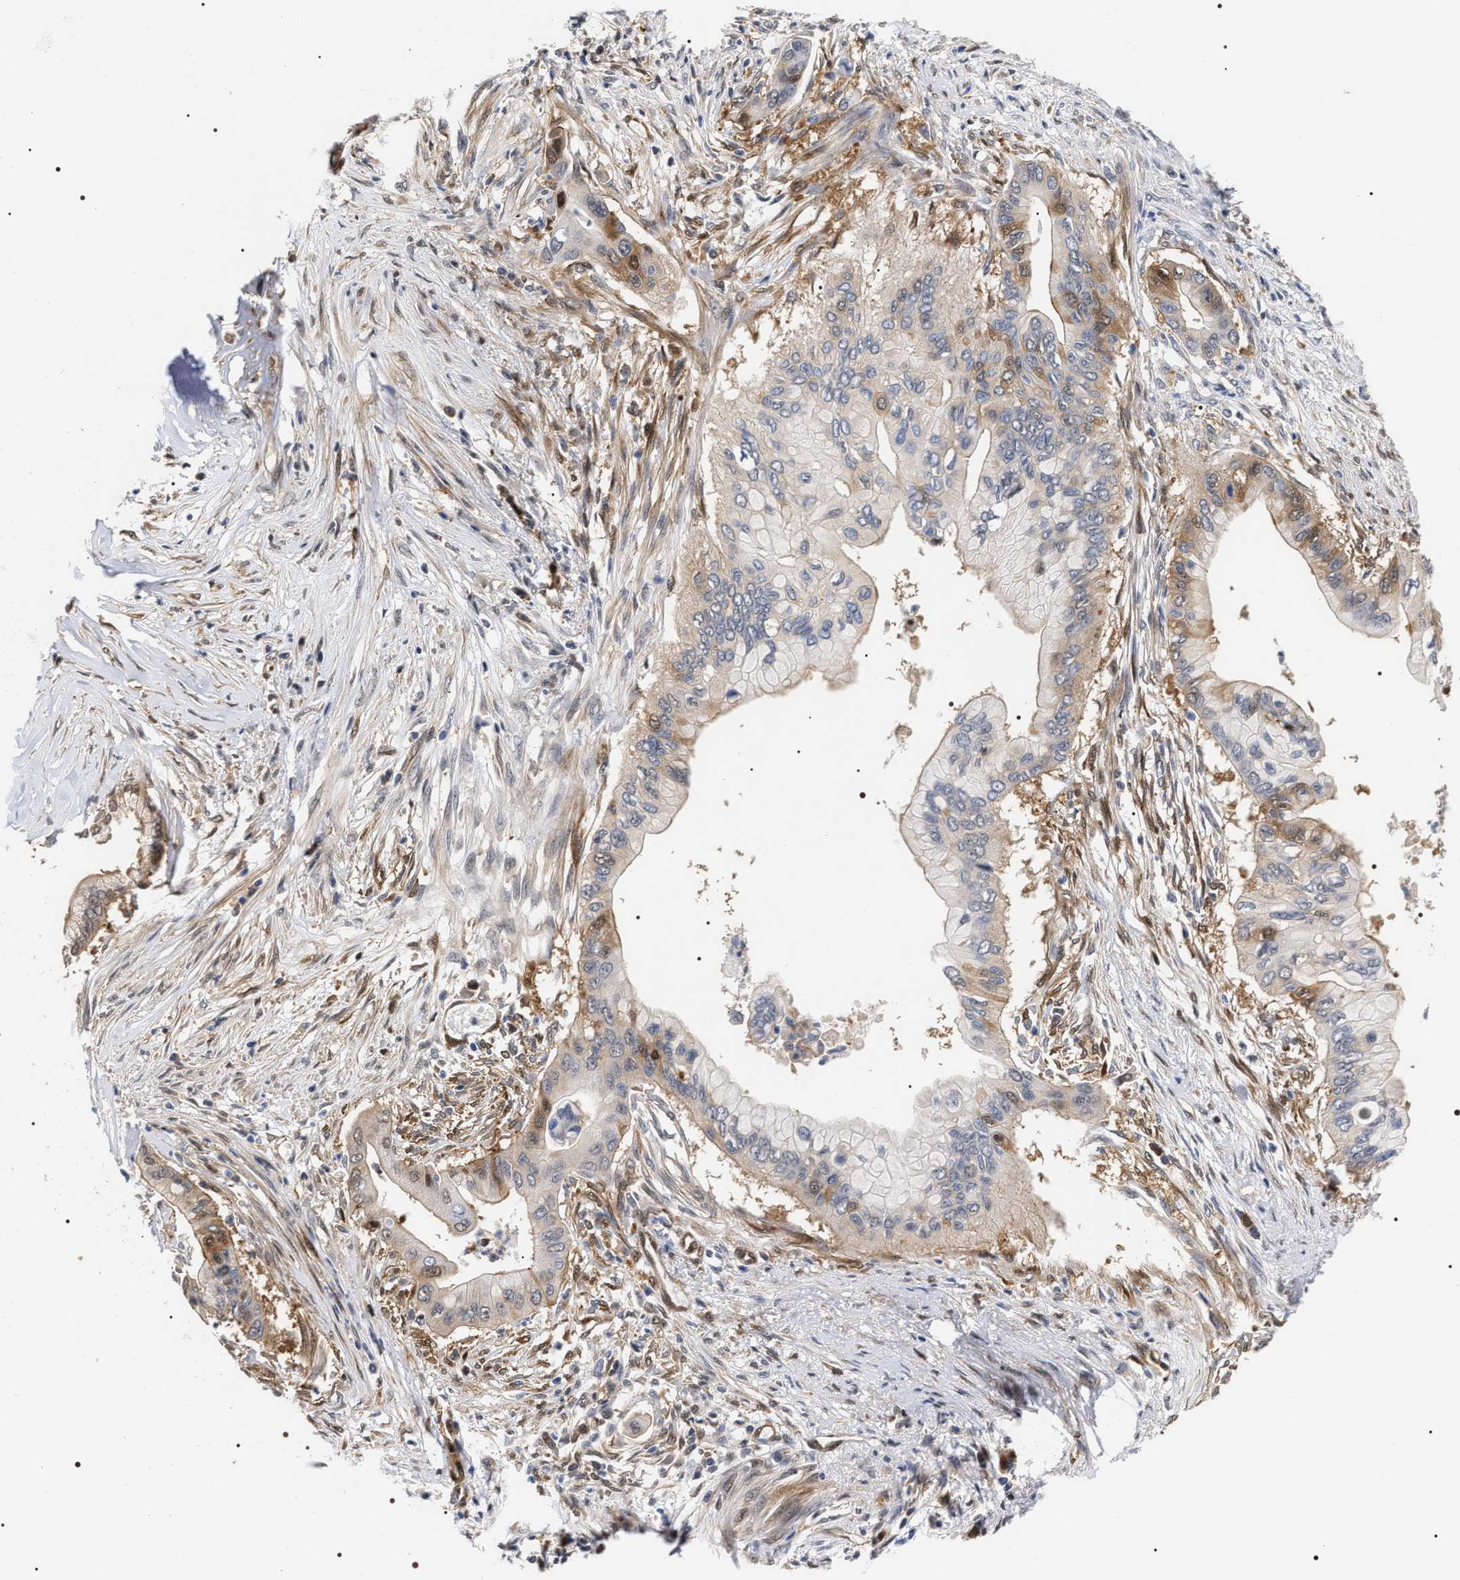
{"staining": {"intensity": "moderate", "quantity": "<25%", "location": "cytoplasmic/membranous,nuclear"}, "tissue": "pancreatic cancer", "cell_type": "Tumor cells", "image_type": "cancer", "snomed": [{"axis": "morphology", "description": "Adenocarcinoma, NOS"}, {"axis": "topography", "description": "Pancreas"}], "caption": "Immunohistochemical staining of pancreatic adenocarcinoma exhibits moderate cytoplasmic/membranous and nuclear protein expression in approximately <25% of tumor cells. (brown staining indicates protein expression, while blue staining denotes nuclei).", "gene": "BAG6", "patient": {"sex": "male", "age": 59}}